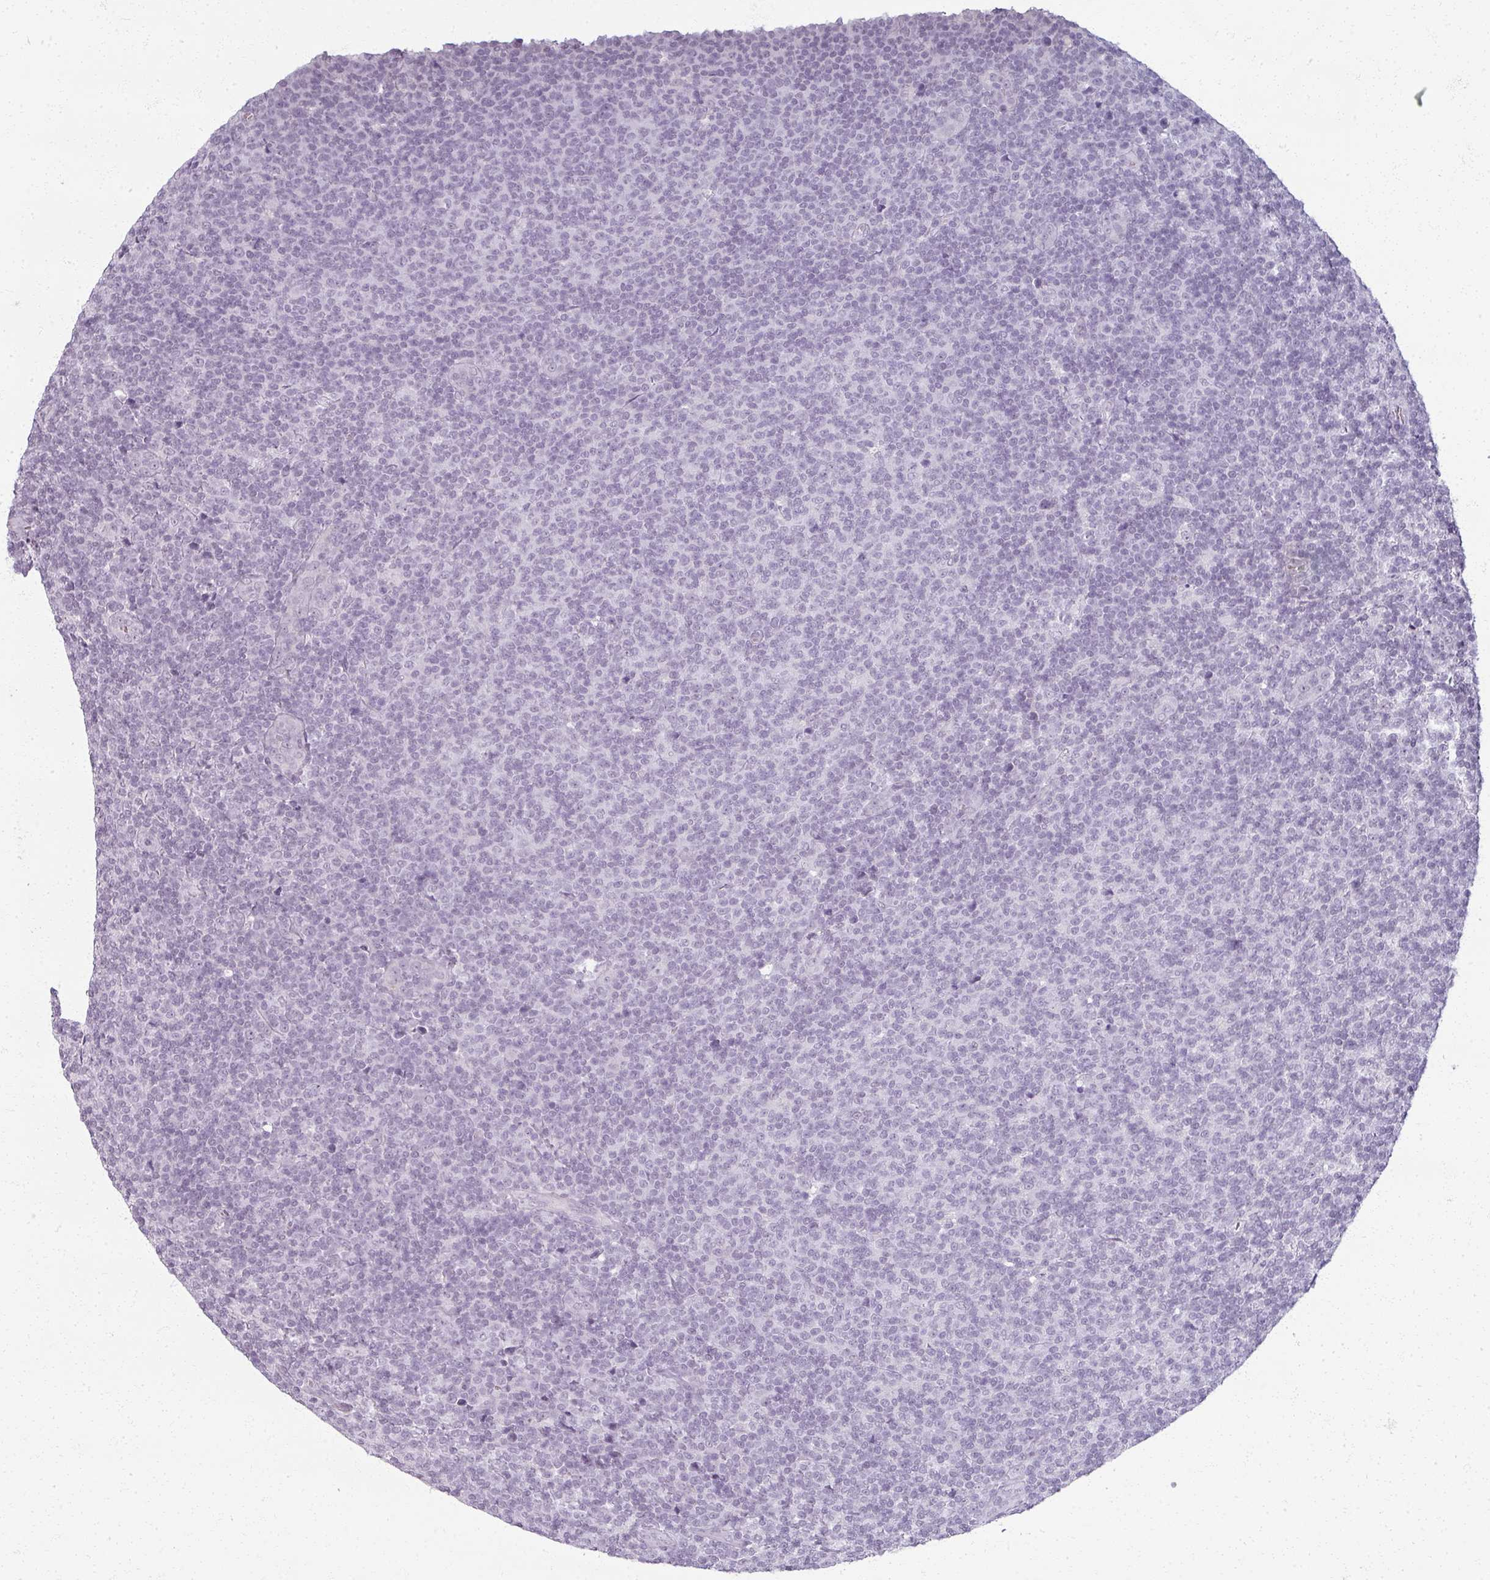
{"staining": {"intensity": "negative", "quantity": "none", "location": "none"}, "tissue": "lymphoma", "cell_type": "Tumor cells", "image_type": "cancer", "snomed": [{"axis": "morphology", "description": "Malignant lymphoma, non-Hodgkin's type, Low grade"}, {"axis": "topography", "description": "Lymph node"}], "caption": "A high-resolution micrograph shows immunohistochemistry staining of lymphoma, which reveals no significant expression in tumor cells.", "gene": "RFPL2", "patient": {"sex": "male", "age": 66}}